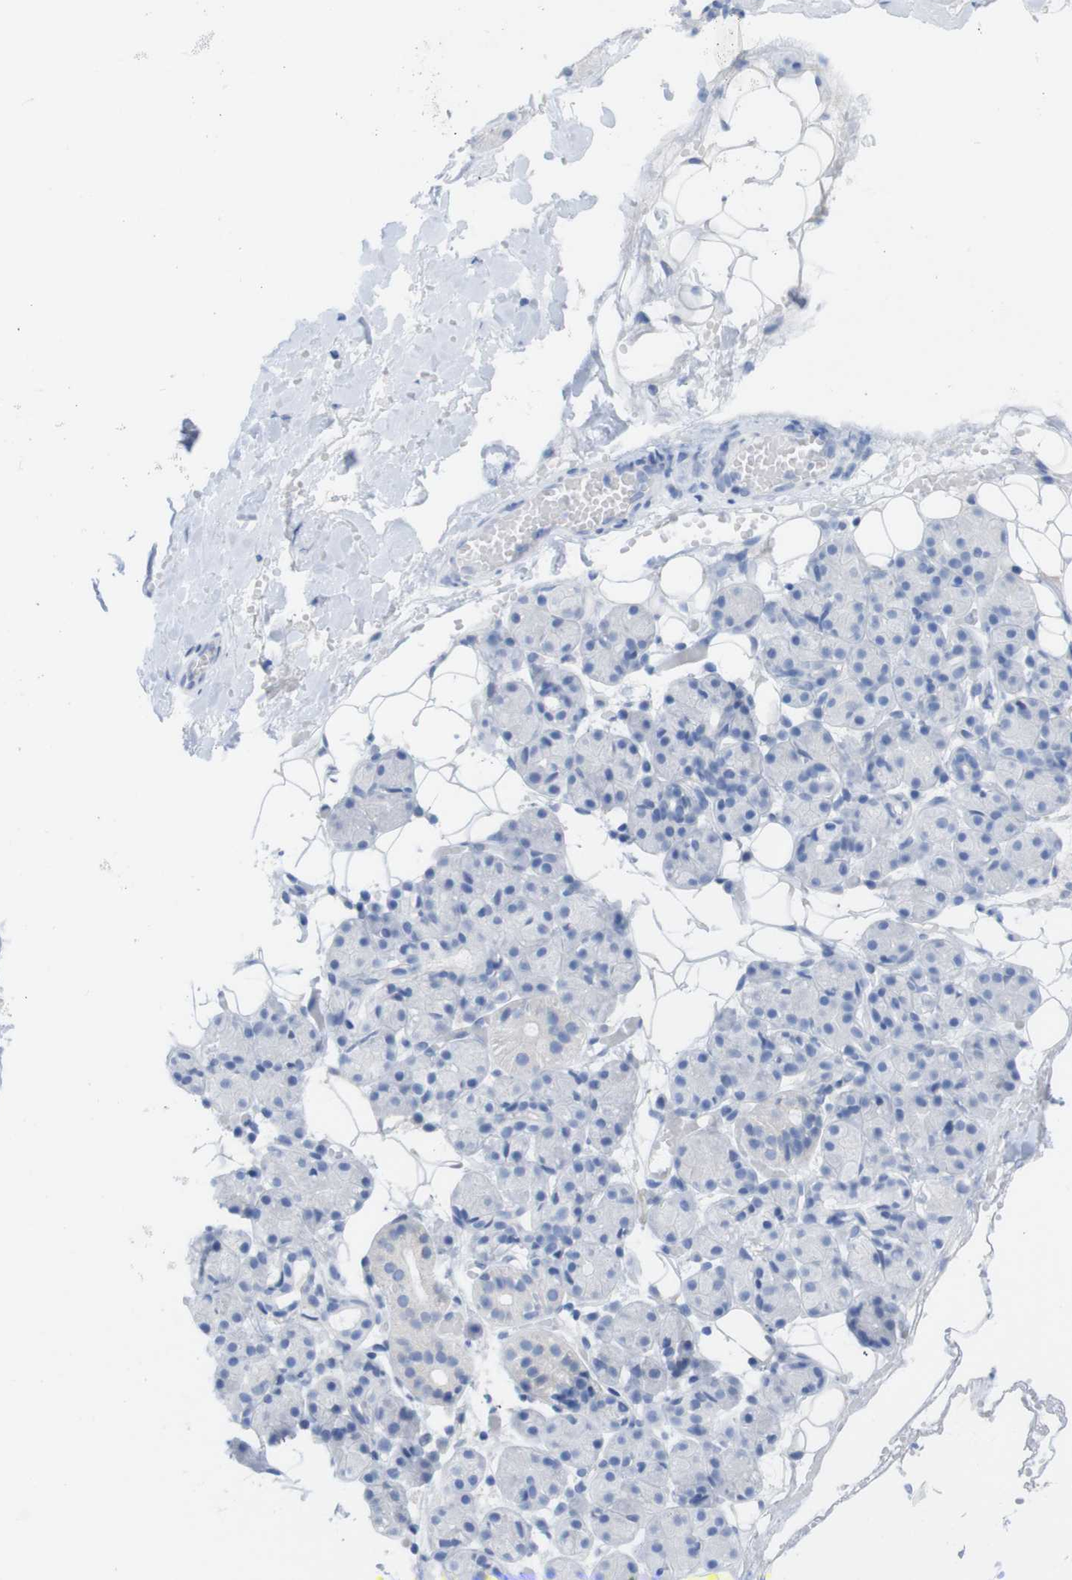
{"staining": {"intensity": "negative", "quantity": "none", "location": "none"}, "tissue": "salivary gland", "cell_type": "Glandular cells", "image_type": "normal", "snomed": [{"axis": "morphology", "description": "Normal tissue, NOS"}, {"axis": "topography", "description": "Salivary gland"}], "caption": "Protein analysis of normal salivary gland reveals no significant positivity in glandular cells. (Stains: DAB (3,3'-diaminobenzidine) IHC with hematoxylin counter stain, Microscopy: brightfield microscopy at high magnification).", "gene": "PNMA1", "patient": {"sex": "male", "age": 63}}